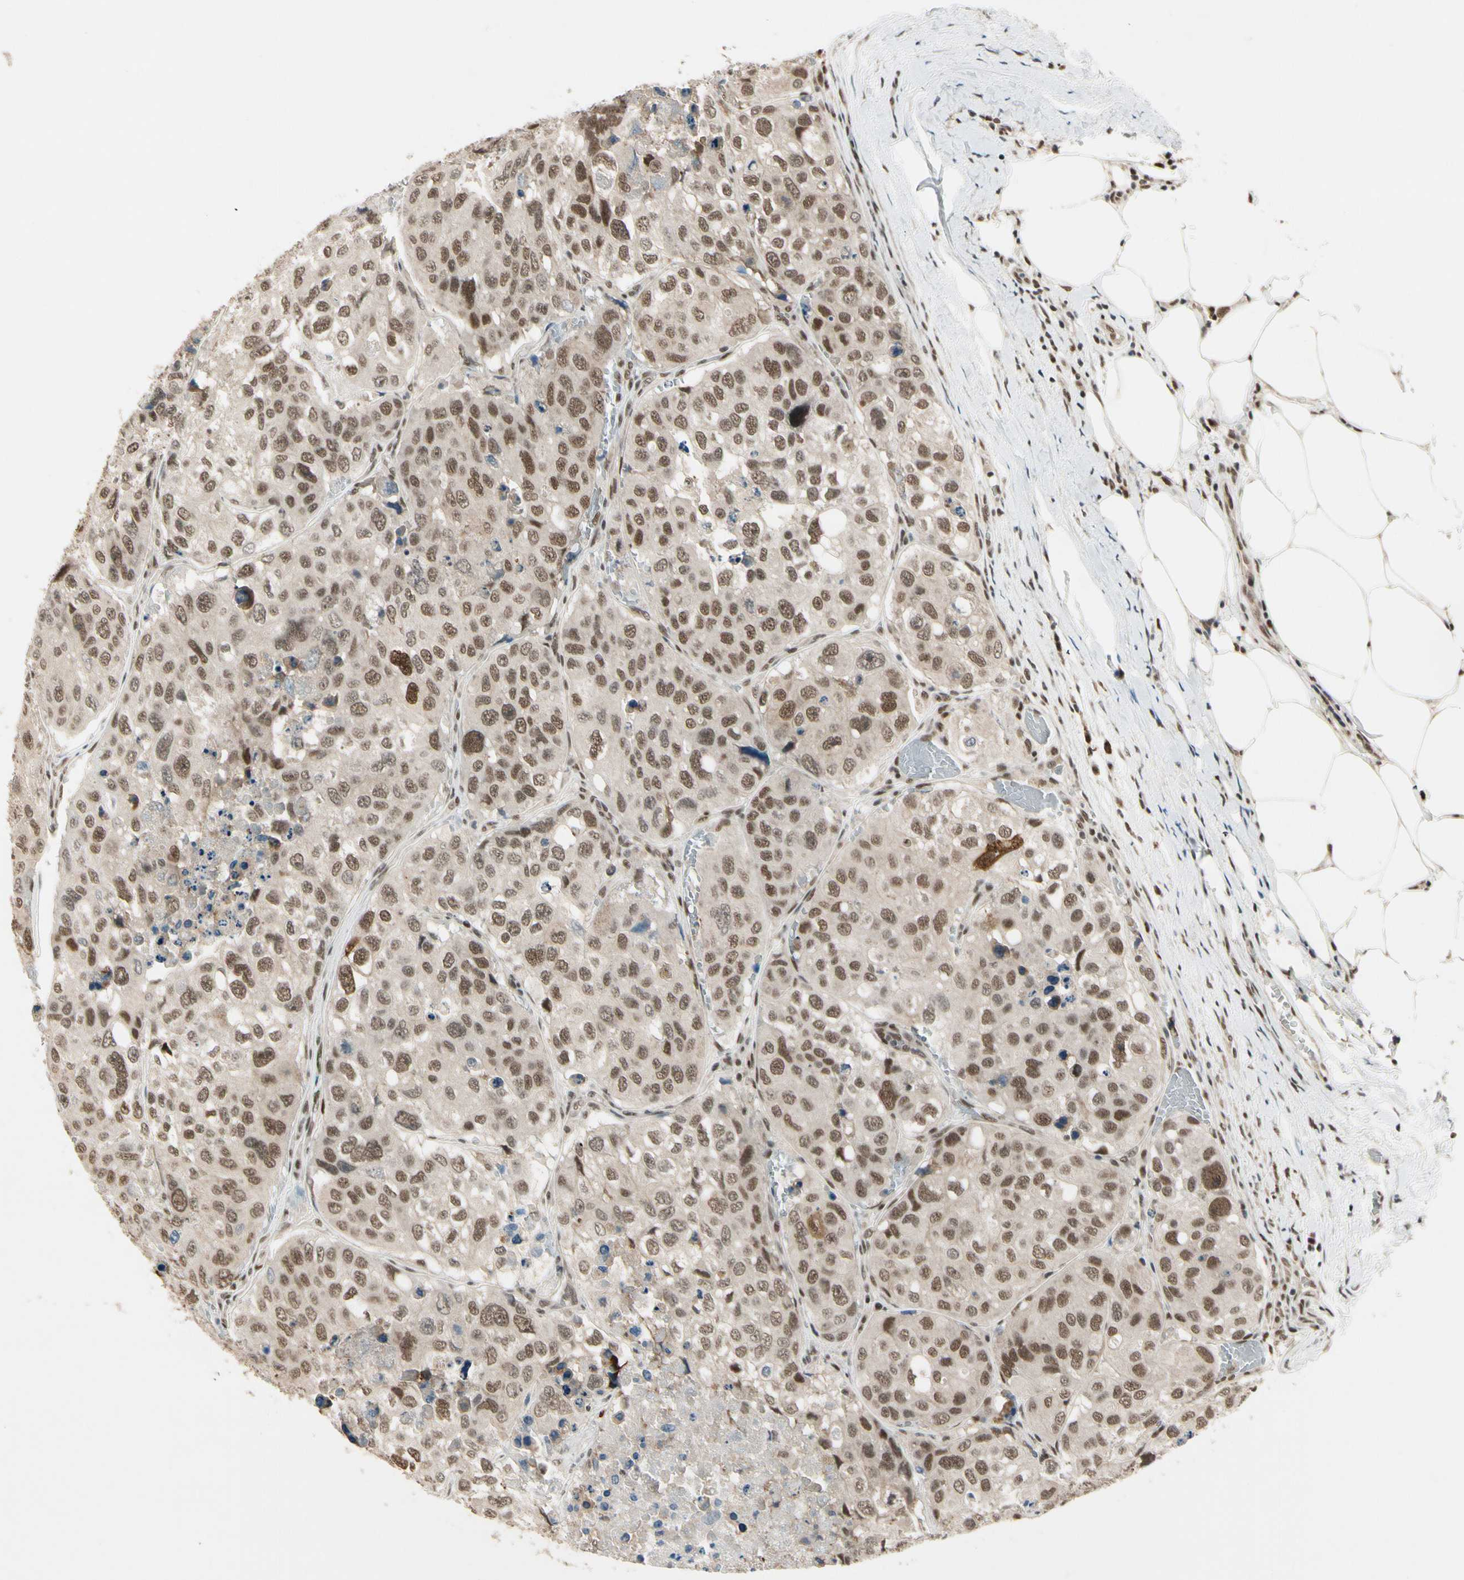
{"staining": {"intensity": "moderate", "quantity": ">75%", "location": "nuclear"}, "tissue": "urothelial cancer", "cell_type": "Tumor cells", "image_type": "cancer", "snomed": [{"axis": "morphology", "description": "Urothelial carcinoma, High grade"}, {"axis": "topography", "description": "Lymph node"}, {"axis": "topography", "description": "Urinary bladder"}], "caption": "IHC (DAB (3,3'-diaminobenzidine)) staining of human urothelial carcinoma (high-grade) reveals moderate nuclear protein expression in about >75% of tumor cells.", "gene": "CHAMP1", "patient": {"sex": "male", "age": 51}}